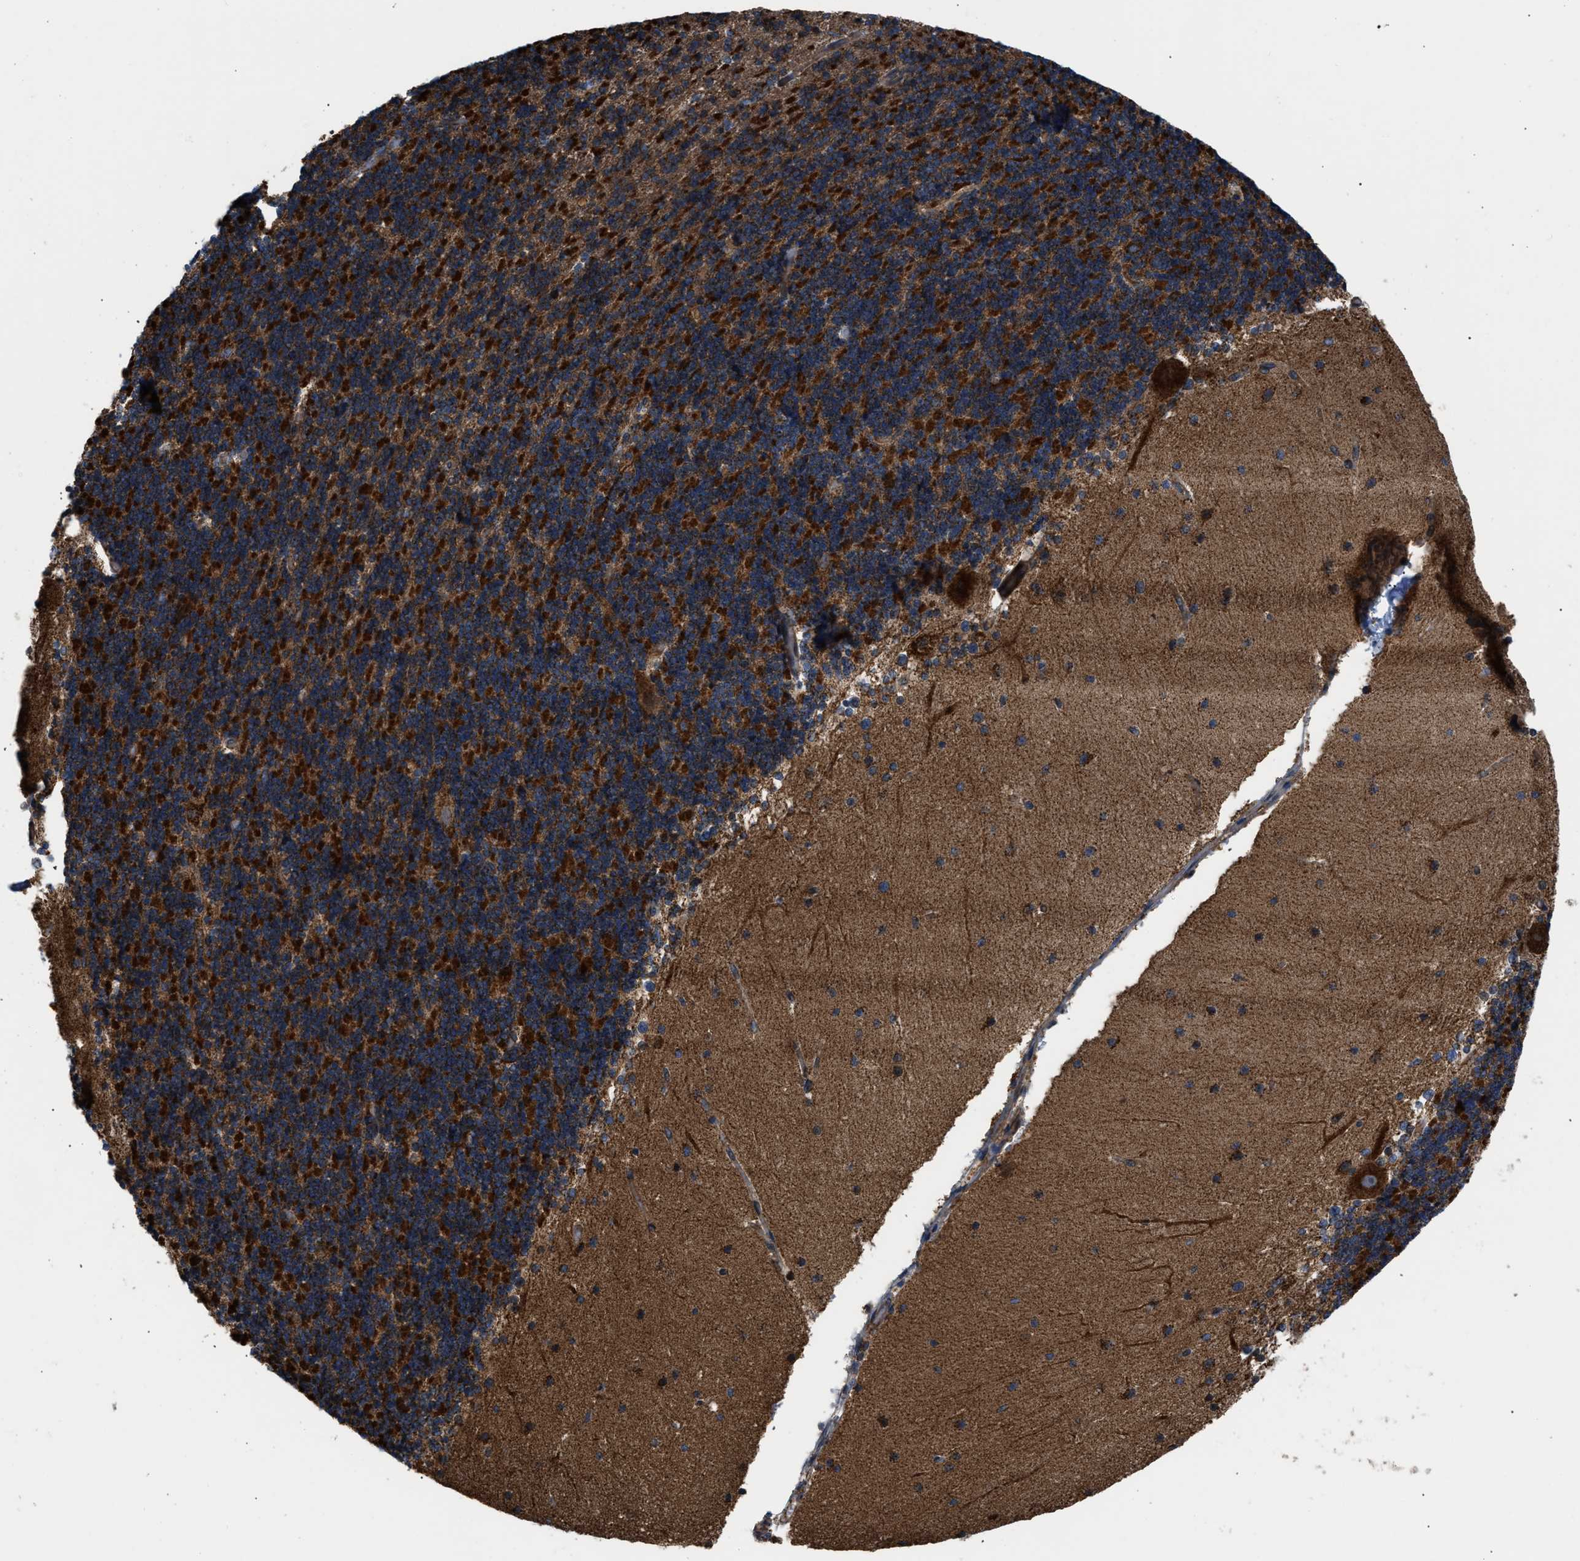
{"staining": {"intensity": "strong", "quantity": ">75%", "location": "cytoplasmic/membranous"}, "tissue": "cerebellum", "cell_type": "Cells in granular layer", "image_type": "normal", "snomed": [{"axis": "morphology", "description": "Normal tissue, NOS"}, {"axis": "topography", "description": "Cerebellum"}], "caption": "IHC histopathology image of normal cerebellum: human cerebellum stained using IHC displays high levels of strong protein expression localized specifically in the cytoplasmic/membranous of cells in granular layer, appearing as a cytoplasmic/membranous brown color.", "gene": "OPTN", "patient": {"sex": "female", "age": 19}}